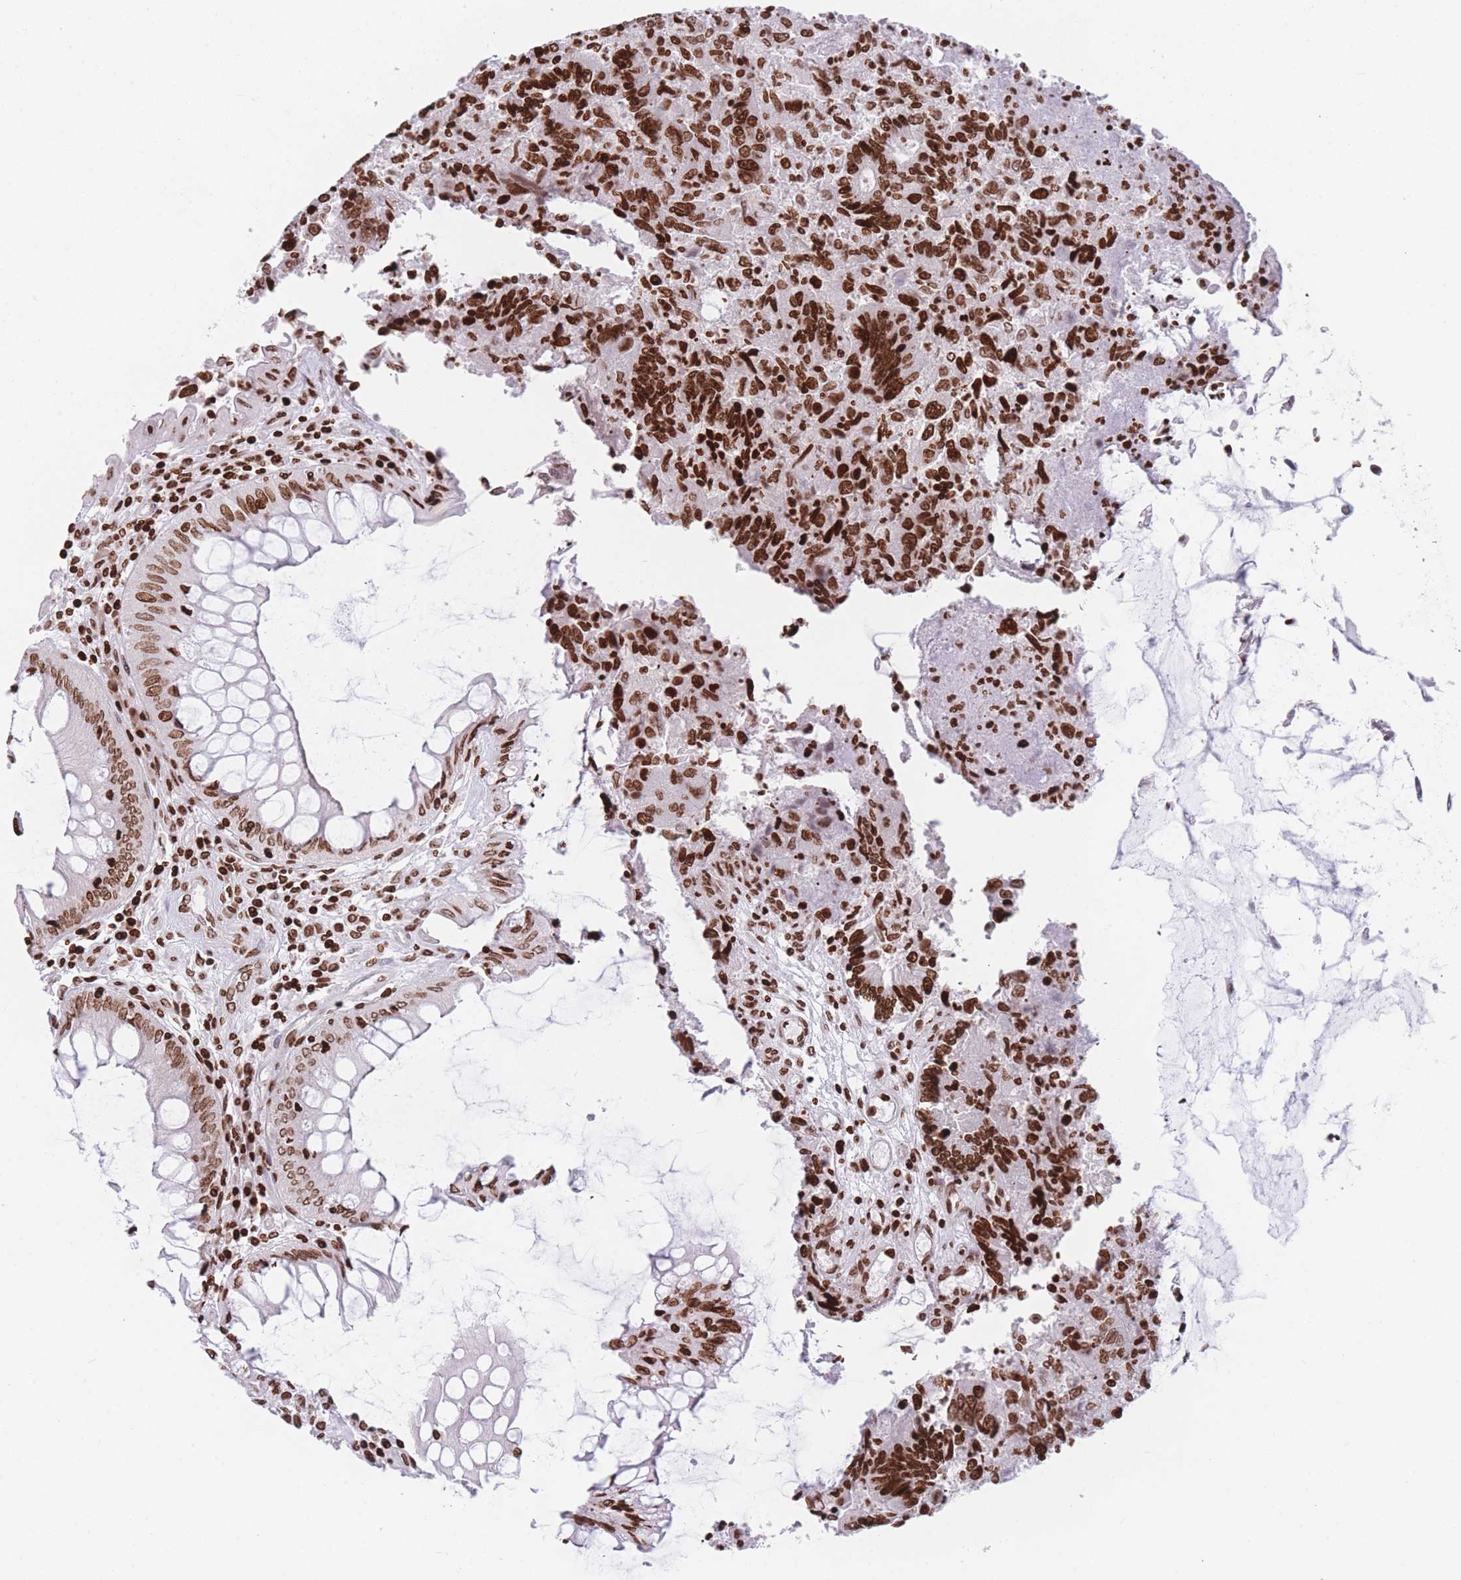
{"staining": {"intensity": "strong", "quantity": ">75%", "location": "nuclear"}, "tissue": "colorectal cancer", "cell_type": "Tumor cells", "image_type": "cancer", "snomed": [{"axis": "morphology", "description": "Adenocarcinoma, NOS"}, {"axis": "topography", "description": "Colon"}], "caption": "Human colorectal cancer stained with a protein marker reveals strong staining in tumor cells.", "gene": "AK9", "patient": {"sex": "female", "age": 67}}